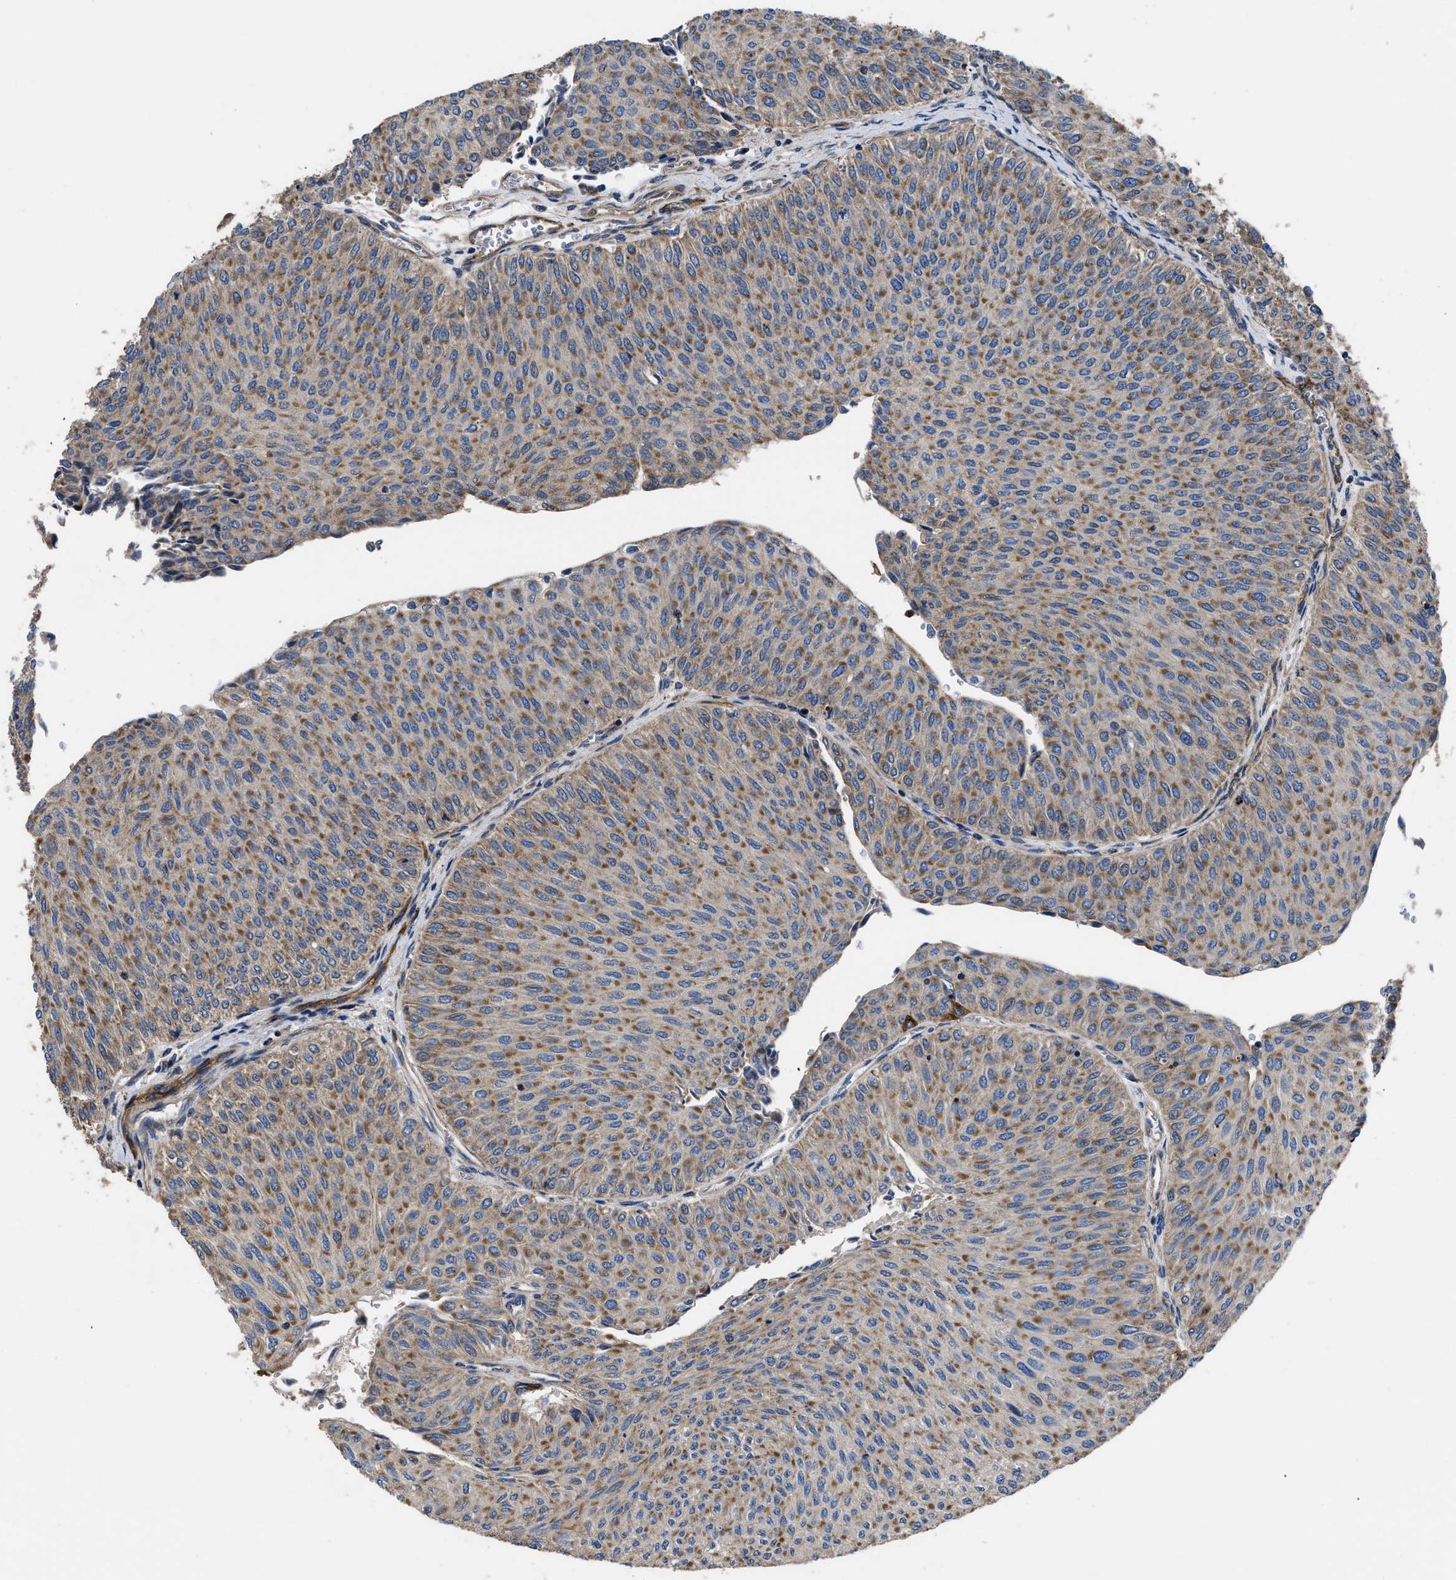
{"staining": {"intensity": "moderate", "quantity": ">75%", "location": "cytoplasmic/membranous"}, "tissue": "urothelial cancer", "cell_type": "Tumor cells", "image_type": "cancer", "snomed": [{"axis": "morphology", "description": "Urothelial carcinoma, Low grade"}, {"axis": "topography", "description": "Urinary bladder"}], "caption": "Immunohistochemical staining of low-grade urothelial carcinoma exhibits medium levels of moderate cytoplasmic/membranous protein expression in about >75% of tumor cells. (DAB = brown stain, brightfield microscopy at high magnification).", "gene": "NT5E", "patient": {"sex": "male", "age": 78}}